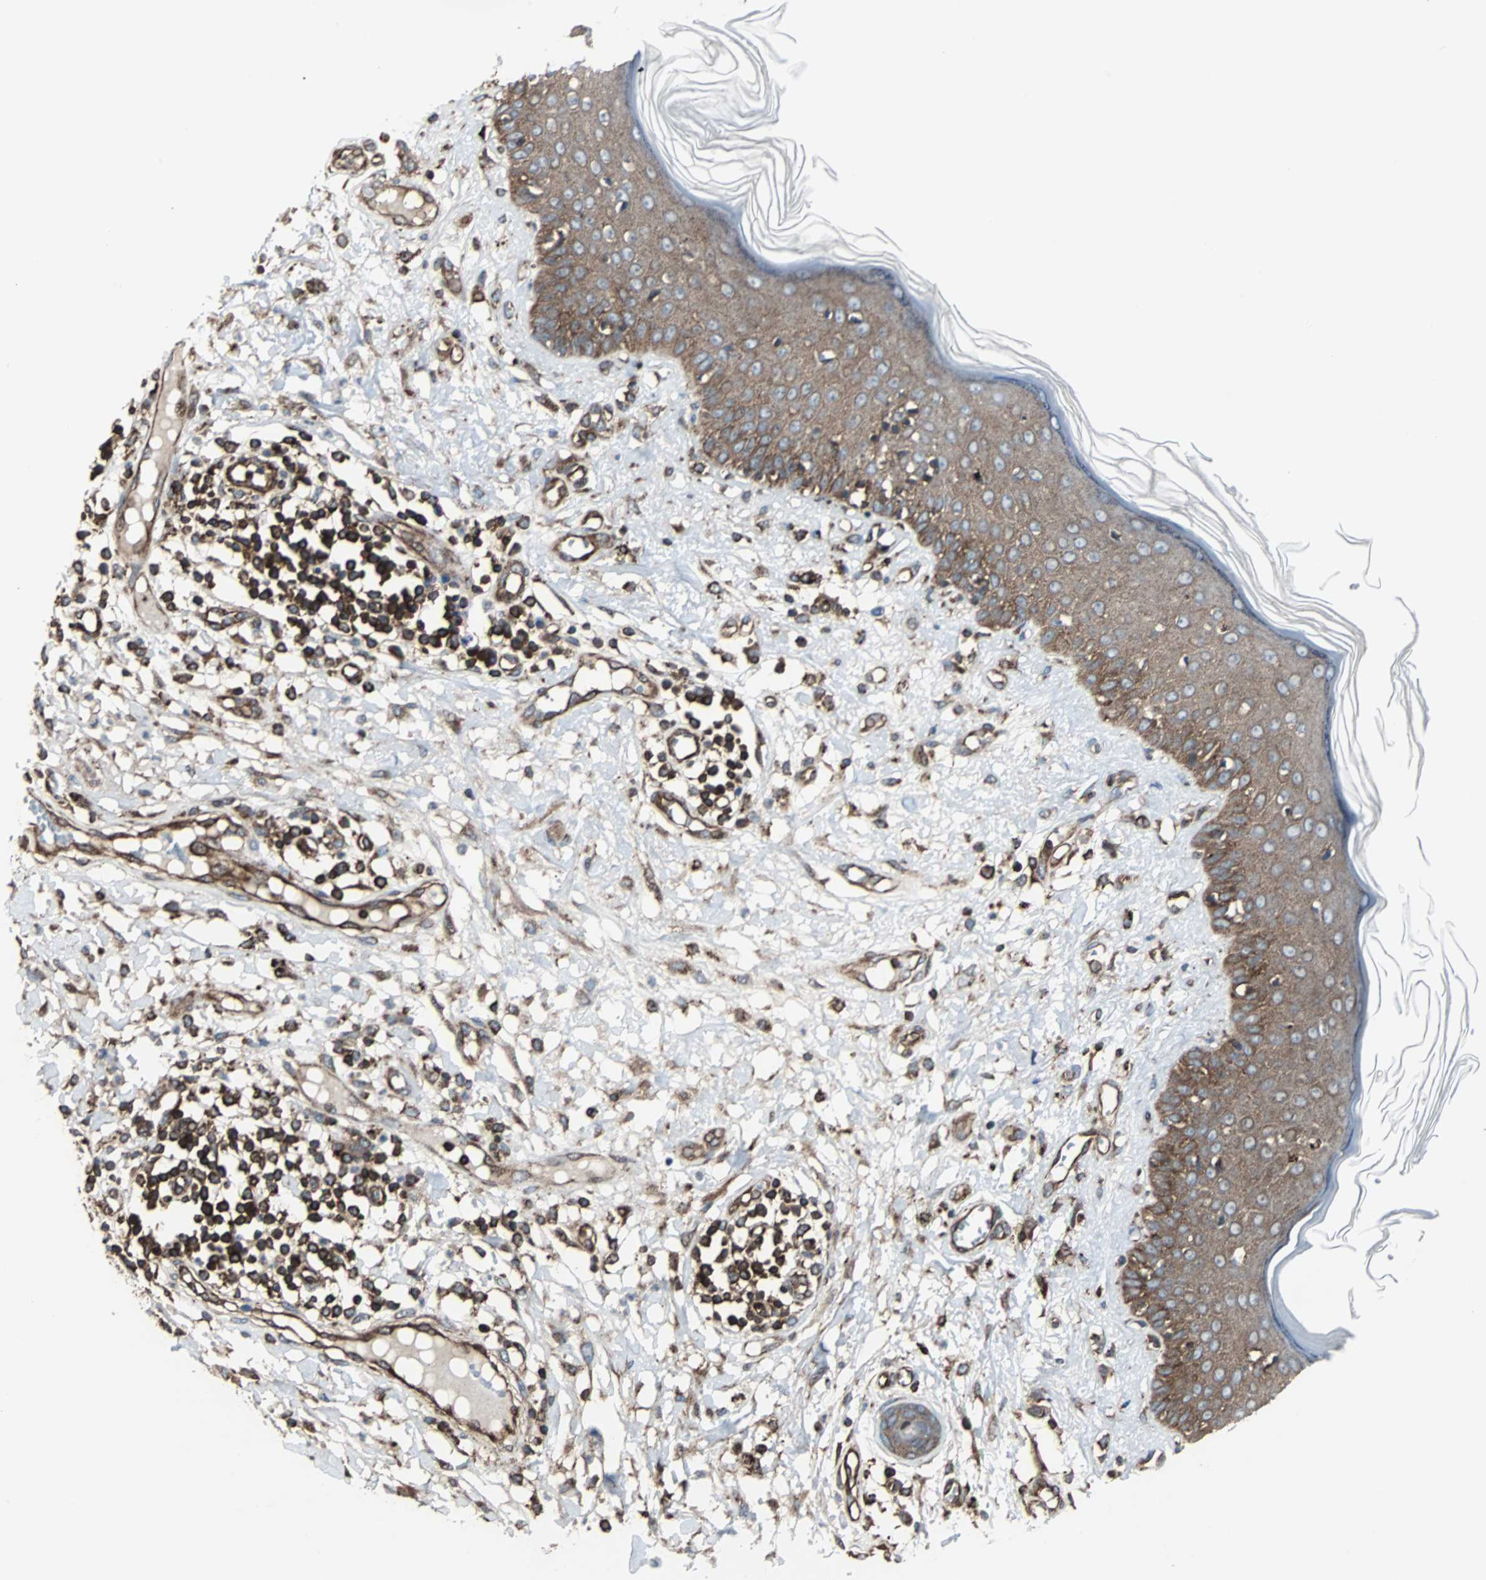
{"staining": {"intensity": "moderate", "quantity": ">75%", "location": "cytoplasmic/membranous"}, "tissue": "skin cancer", "cell_type": "Tumor cells", "image_type": "cancer", "snomed": [{"axis": "morphology", "description": "Squamous cell carcinoma, NOS"}, {"axis": "topography", "description": "Skin"}], "caption": "Skin squamous cell carcinoma tissue exhibits moderate cytoplasmic/membranous positivity in approximately >75% of tumor cells", "gene": "RELA", "patient": {"sex": "female", "age": 78}}